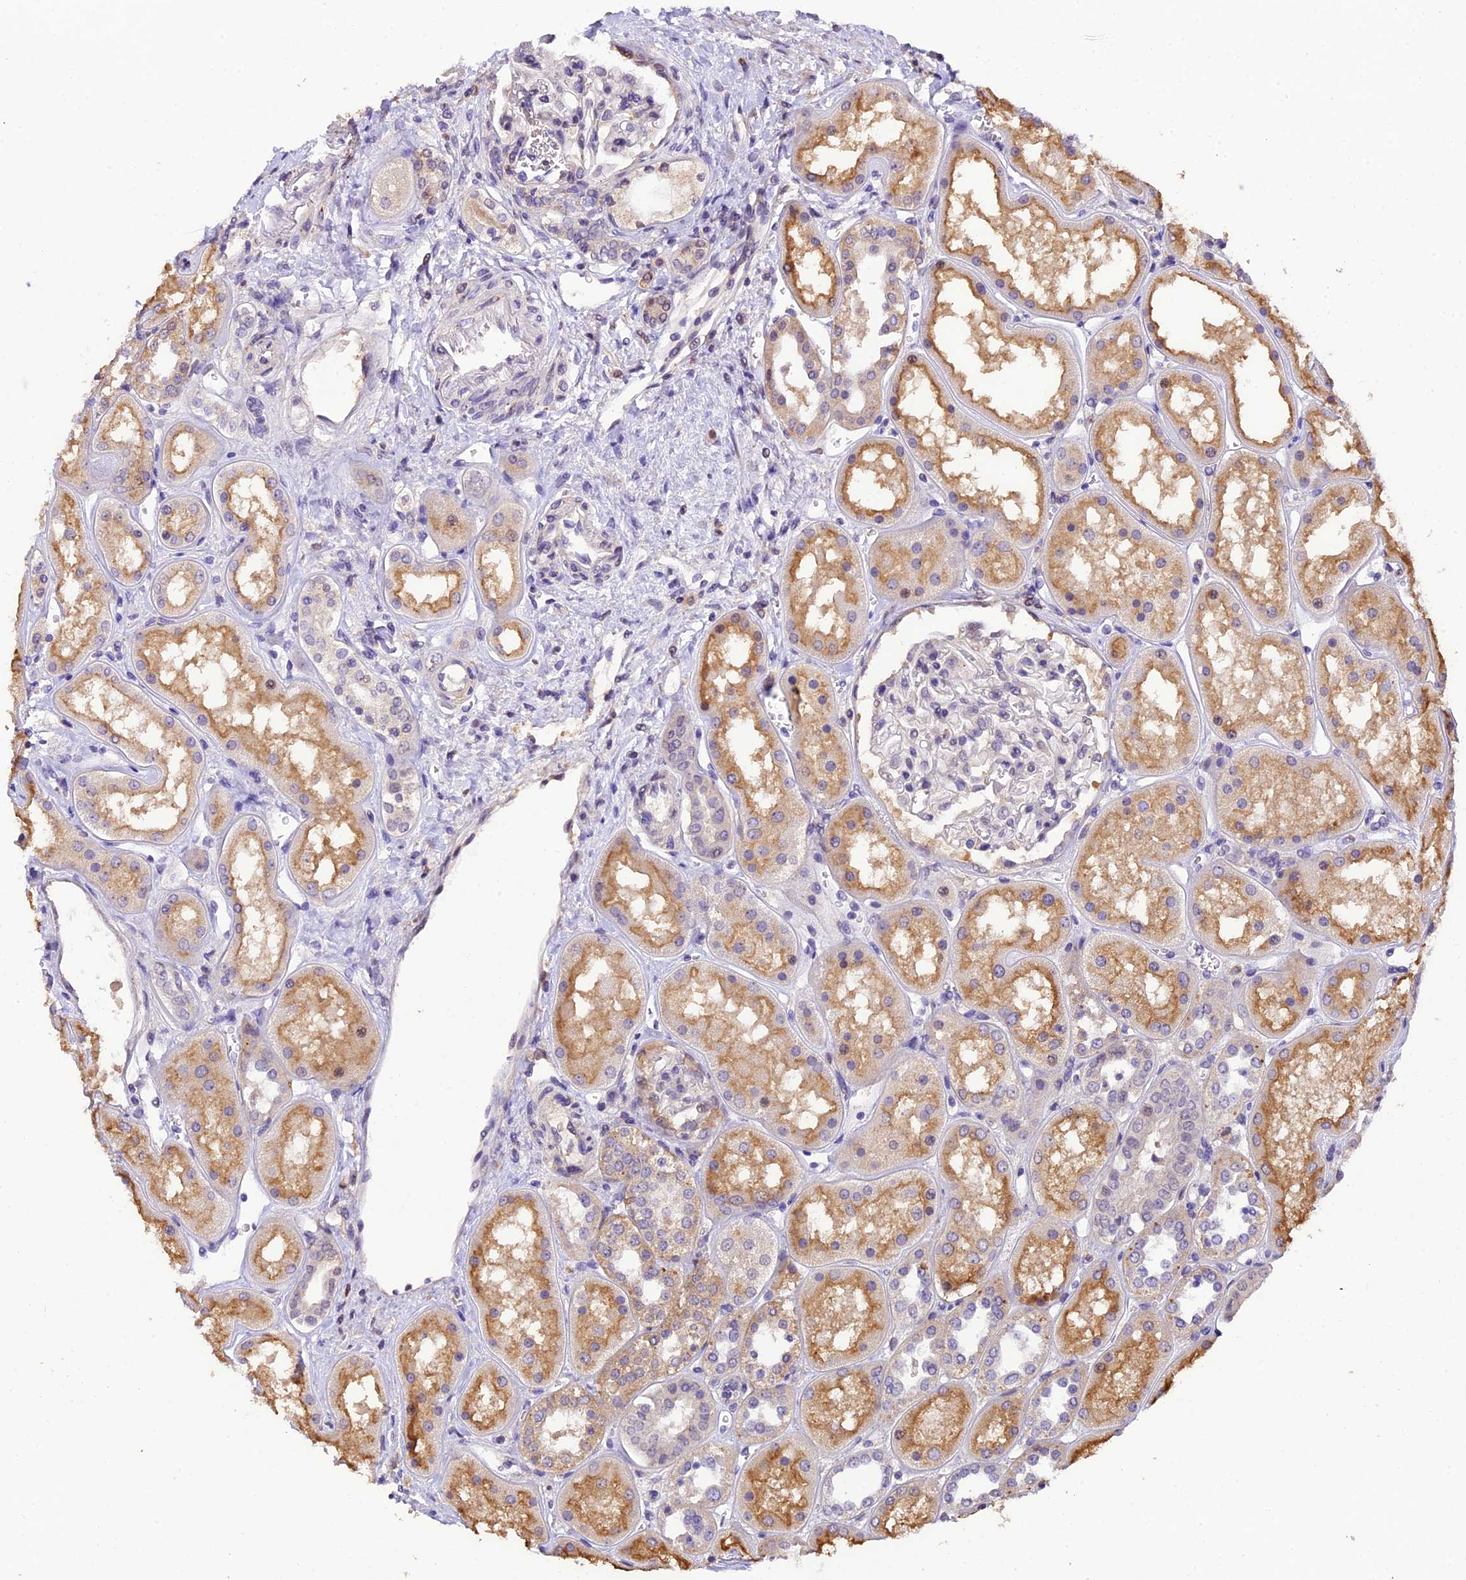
{"staining": {"intensity": "negative", "quantity": "none", "location": "none"}, "tissue": "kidney", "cell_type": "Cells in glomeruli", "image_type": "normal", "snomed": [{"axis": "morphology", "description": "Normal tissue, NOS"}, {"axis": "topography", "description": "Kidney"}], "caption": "Cells in glomeruli show no significant protein positivity in benign kidney. (DAB IHC visualized using brightfield microscopy, high magnification).", "gene": "DGKH", "patient": {"sex": "male", "age": 70}}